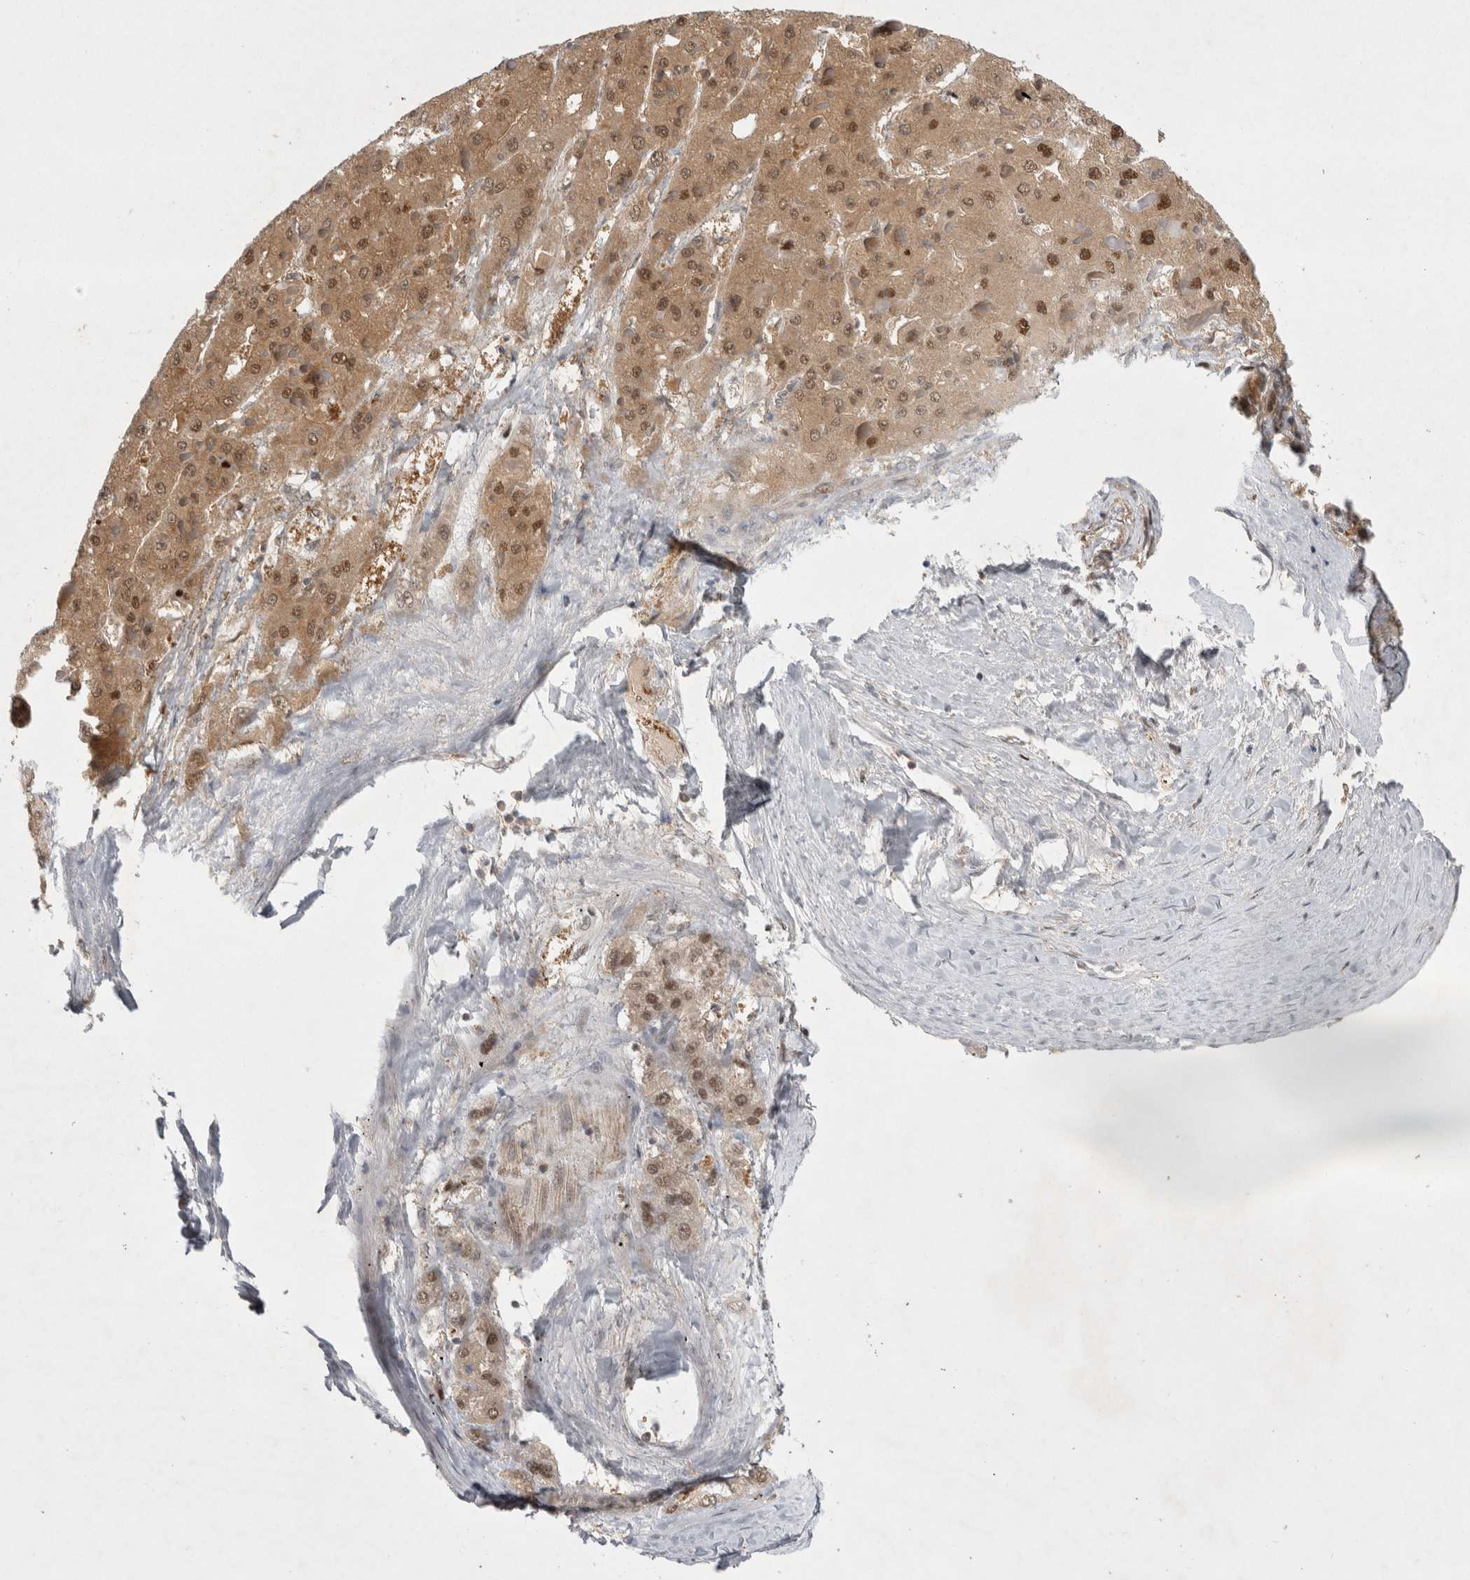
{"staining": {"intensity": "moderate", "quantity": ">75%", "location": "cytoplasmic/membranous,nuclear"}, "tissue": "liver cancer", "cell_type": "Tumor cells", "image_type": "cancer", "snomed": [{"axis": "morphology", "description": "Carcinoma, Hepatocellular, NOS"}, {"axis": "topography", "description": "Liver"}], "caption": "High-magnification brightfield microscopy of liver hepatocellular carcinoma stained with DAB (3,3'-diaminobenzidine) (brown) and counterstained with hematoxylin (blue). tumor cells exhibit moderate cytoplasmic/membranous and nuclear positivity is present in approximately>75% of cells. (DAB IHC, brown staining for protein, blue staining for nuclei).", "gene": "PSMB2", "patient": {"sex": "female", "age": 73}}